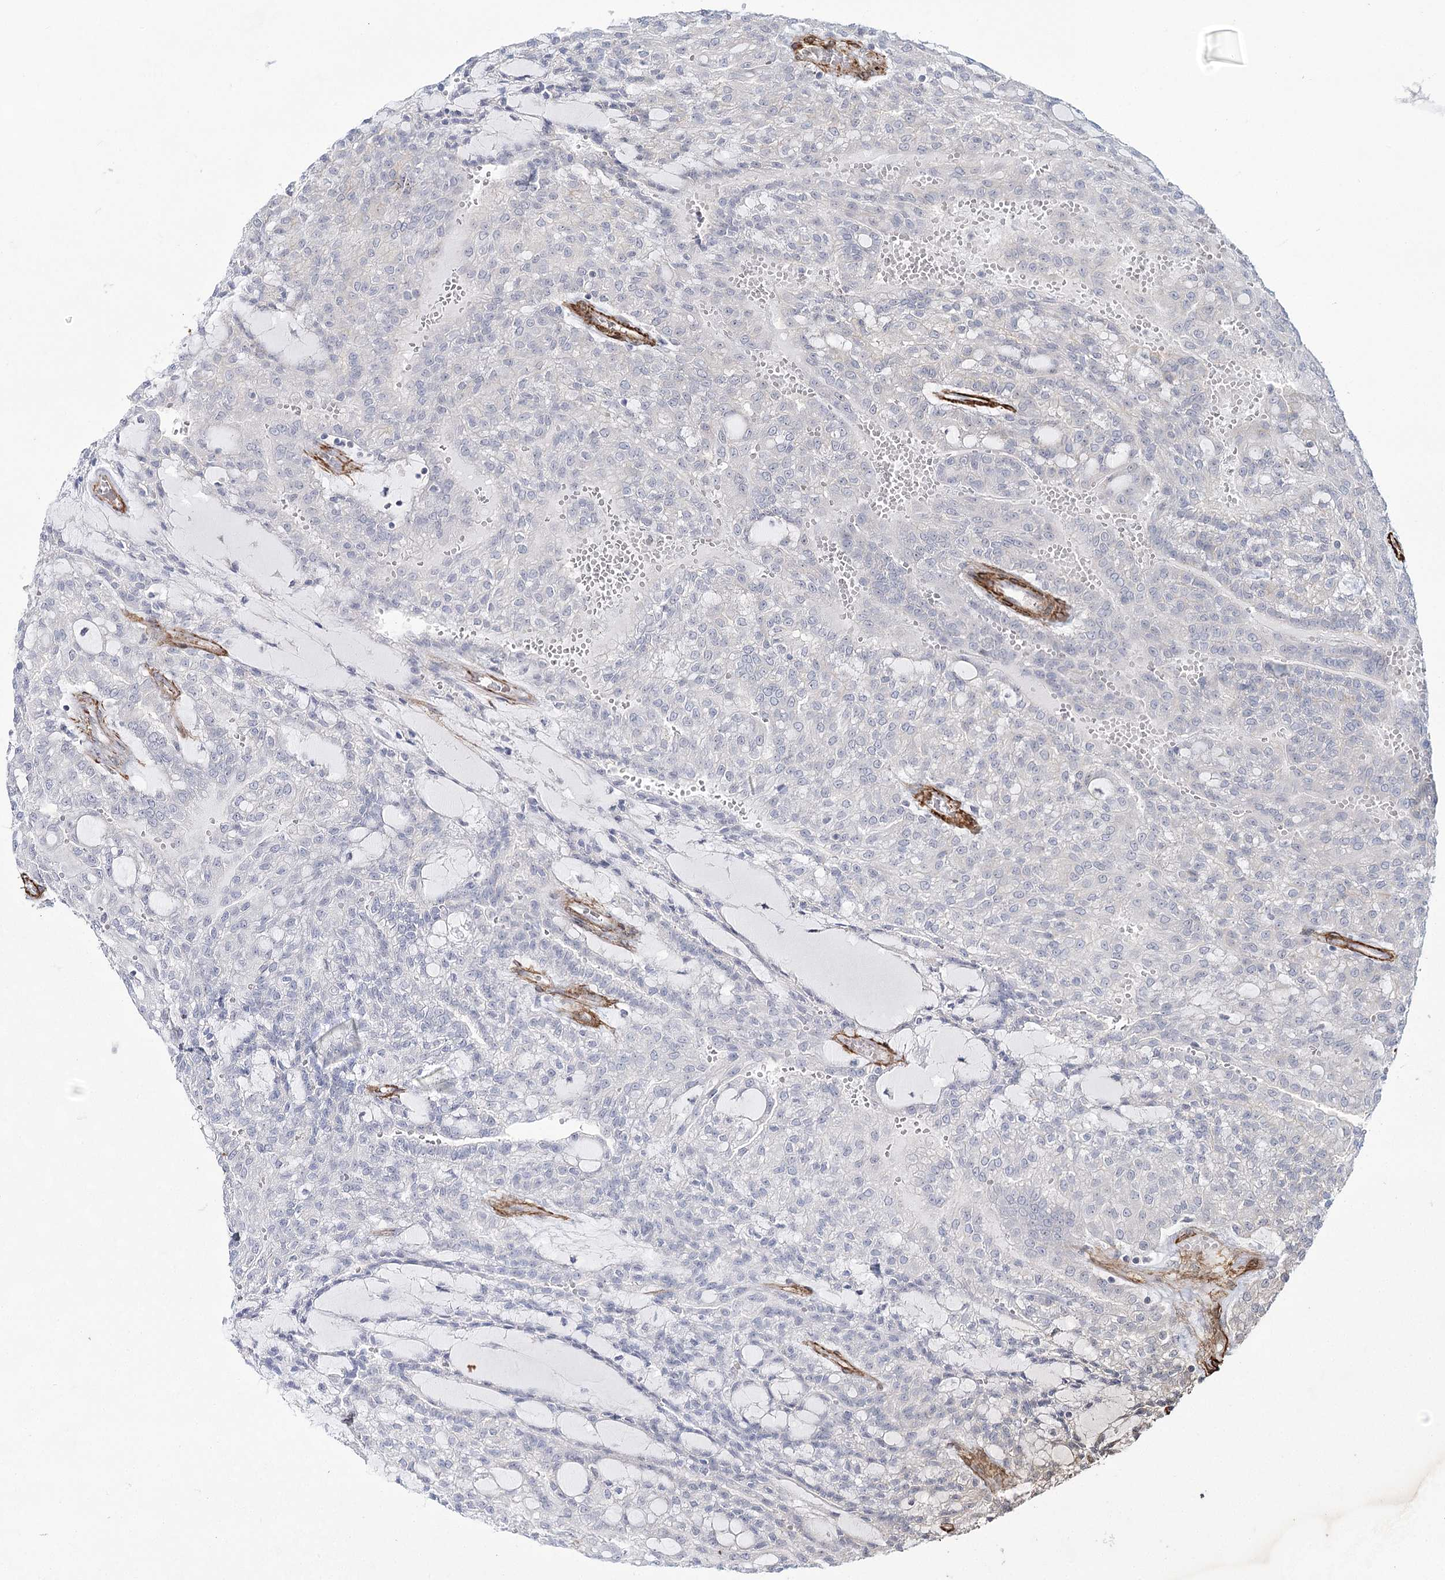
{"staining": {"intensity": "negative", "quantity": "none", "location": "none"}, "tissue": "renal cancer", "cell_type": "Tumor cells", "image_type": "cancer", "snomed": [{"axis": "morphology", "description": "Adenocarcinoma, NOS"}, {"axis": "topography", "description": "Kidney"}], "caption": "High power microscopy histopathology image of an immunohistochemistry image of renal cancer, revealing no significant expression in tumor cells. Nuclei are stained in blue.", "gene": "CWF19L1", "patient": {"sex": "male", "age": 63}}